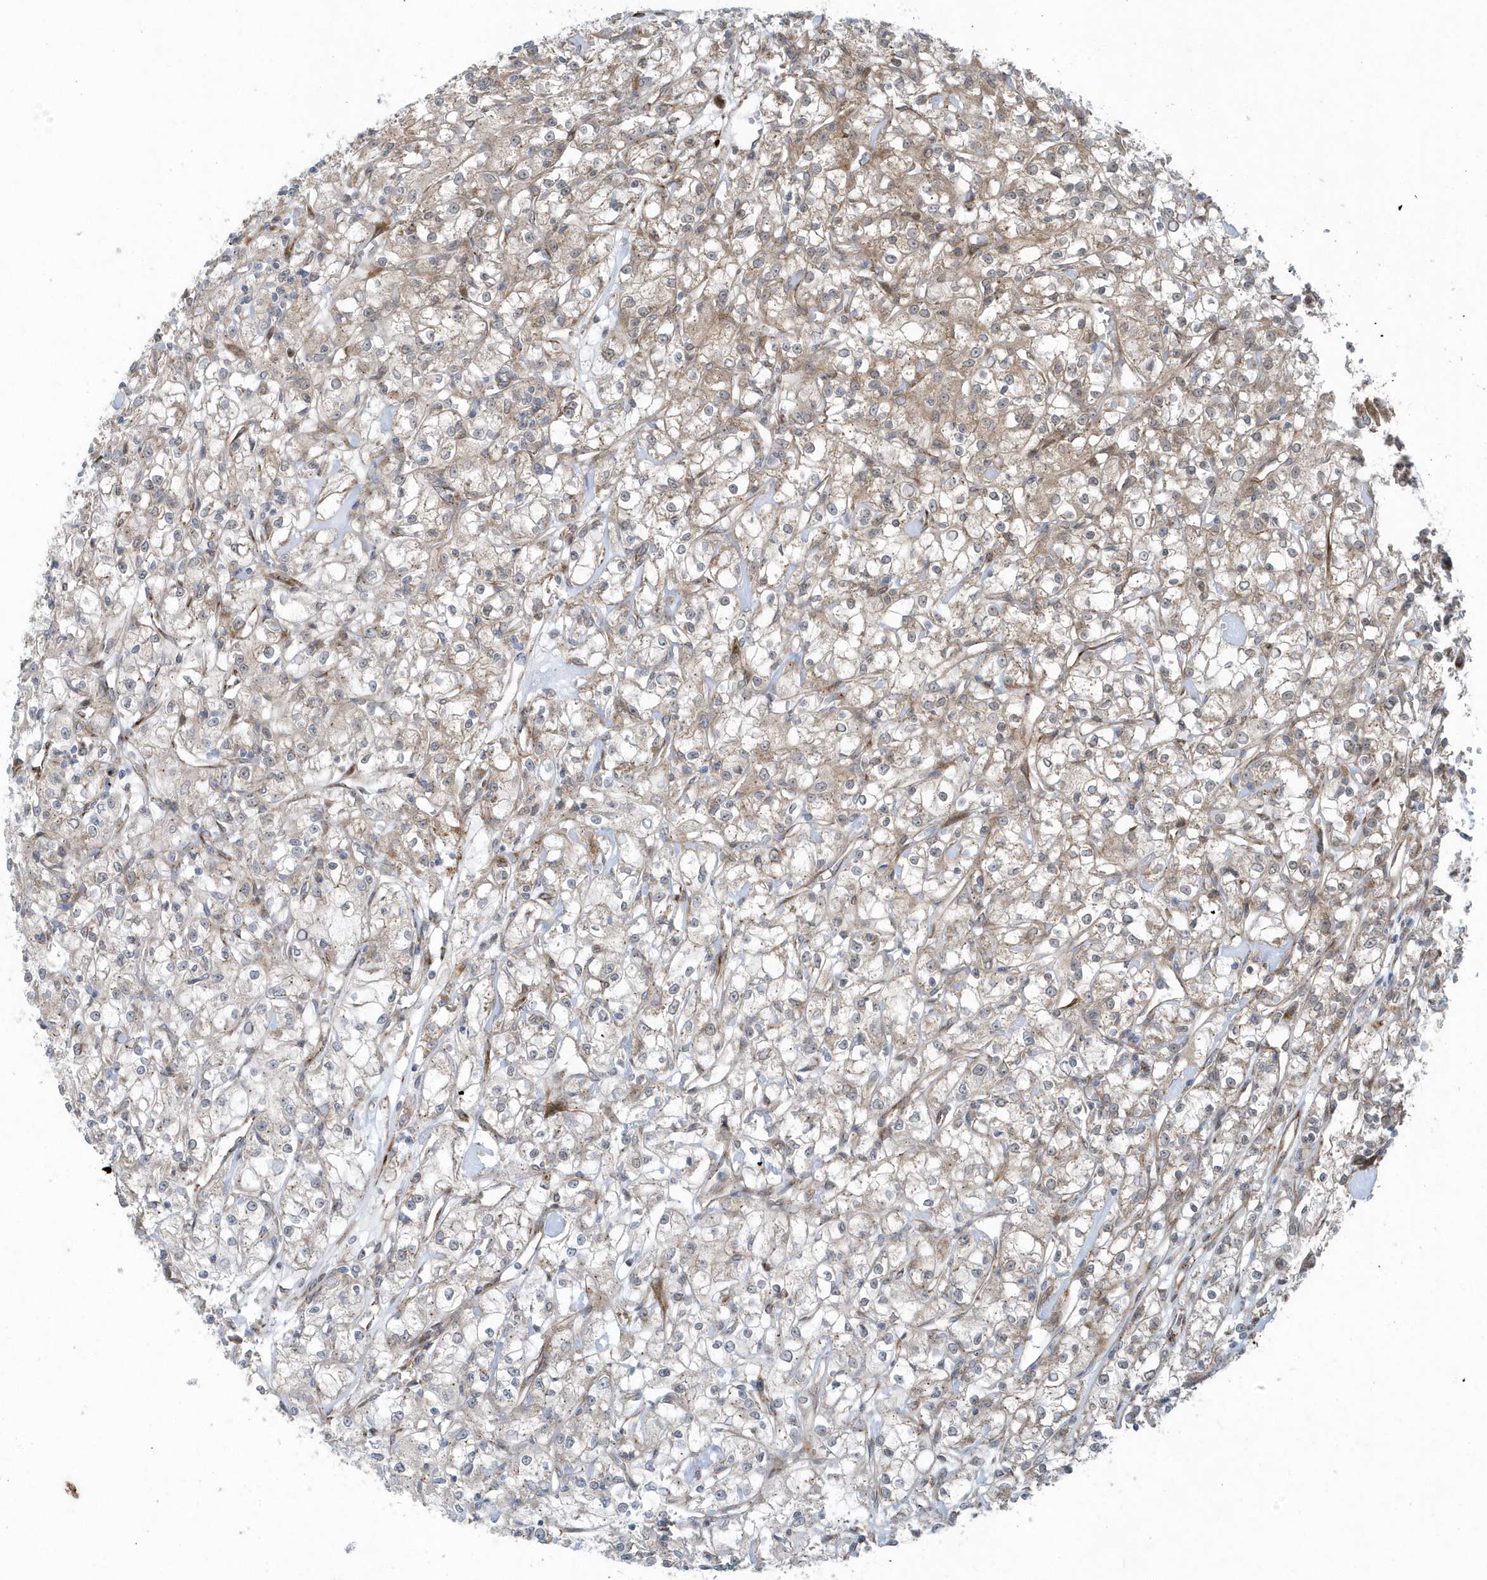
{"staining": {"intensity": "weak", "quantity": "25%-75%", "location": "cytoplasmic/membranous"}, "tissue": "renal cancer", "cell_type": "Tumor cells", "image_type": "cancer", "snomed": [{"axis": "morphology", "description": "Adenocarcinoma, NOS"}, {"axis": "topography", "description": "Kidney"}], "caption": "Tumor cells show low levels of weak cytoplasmic/membranous positivity in about 25%-75% of cells in renal cancer (adenocarcinoma).", "gene": "FAM98A", "patient": {"sex": "female", "age": 59}}